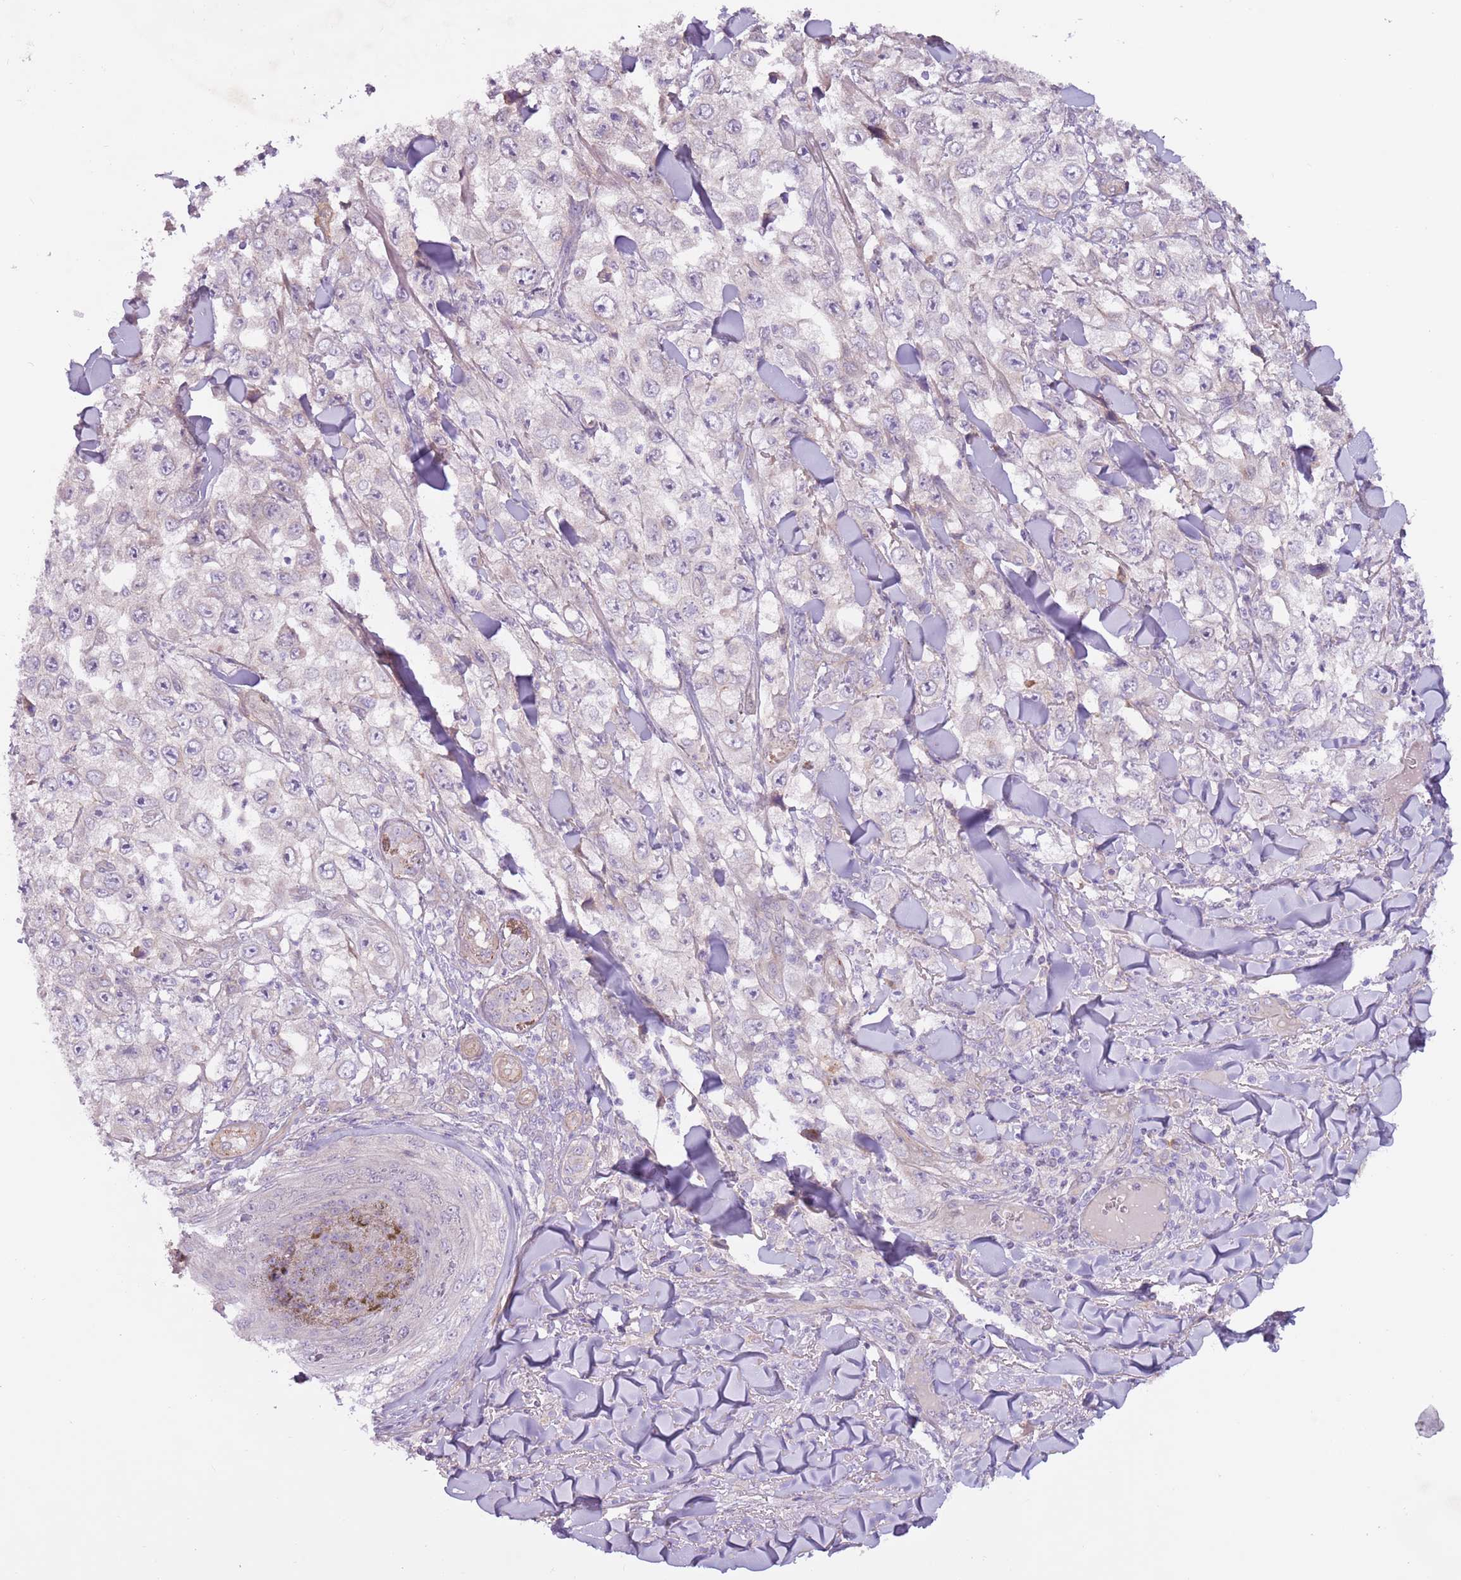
{"staining": {"intensity": "weak", "quantity": "<25%", "location": "cytoplasmic/membranous"}, "tissue": "skin cancer", "cell_type": "Tumor cells", "image_type": "cancer", "snomed": [{"axis": "morphology", "description": "Squamous cell carcinoma, NOS"}, {"axis": "topography", "description": "Skin"}], "caption": "Immunohistochemistry of skin cancer (squamous cell carcinoma) exhibits no expression in tumor cells.", "gene": "MRO", "patient": {"sex": "male", "age": 82}}